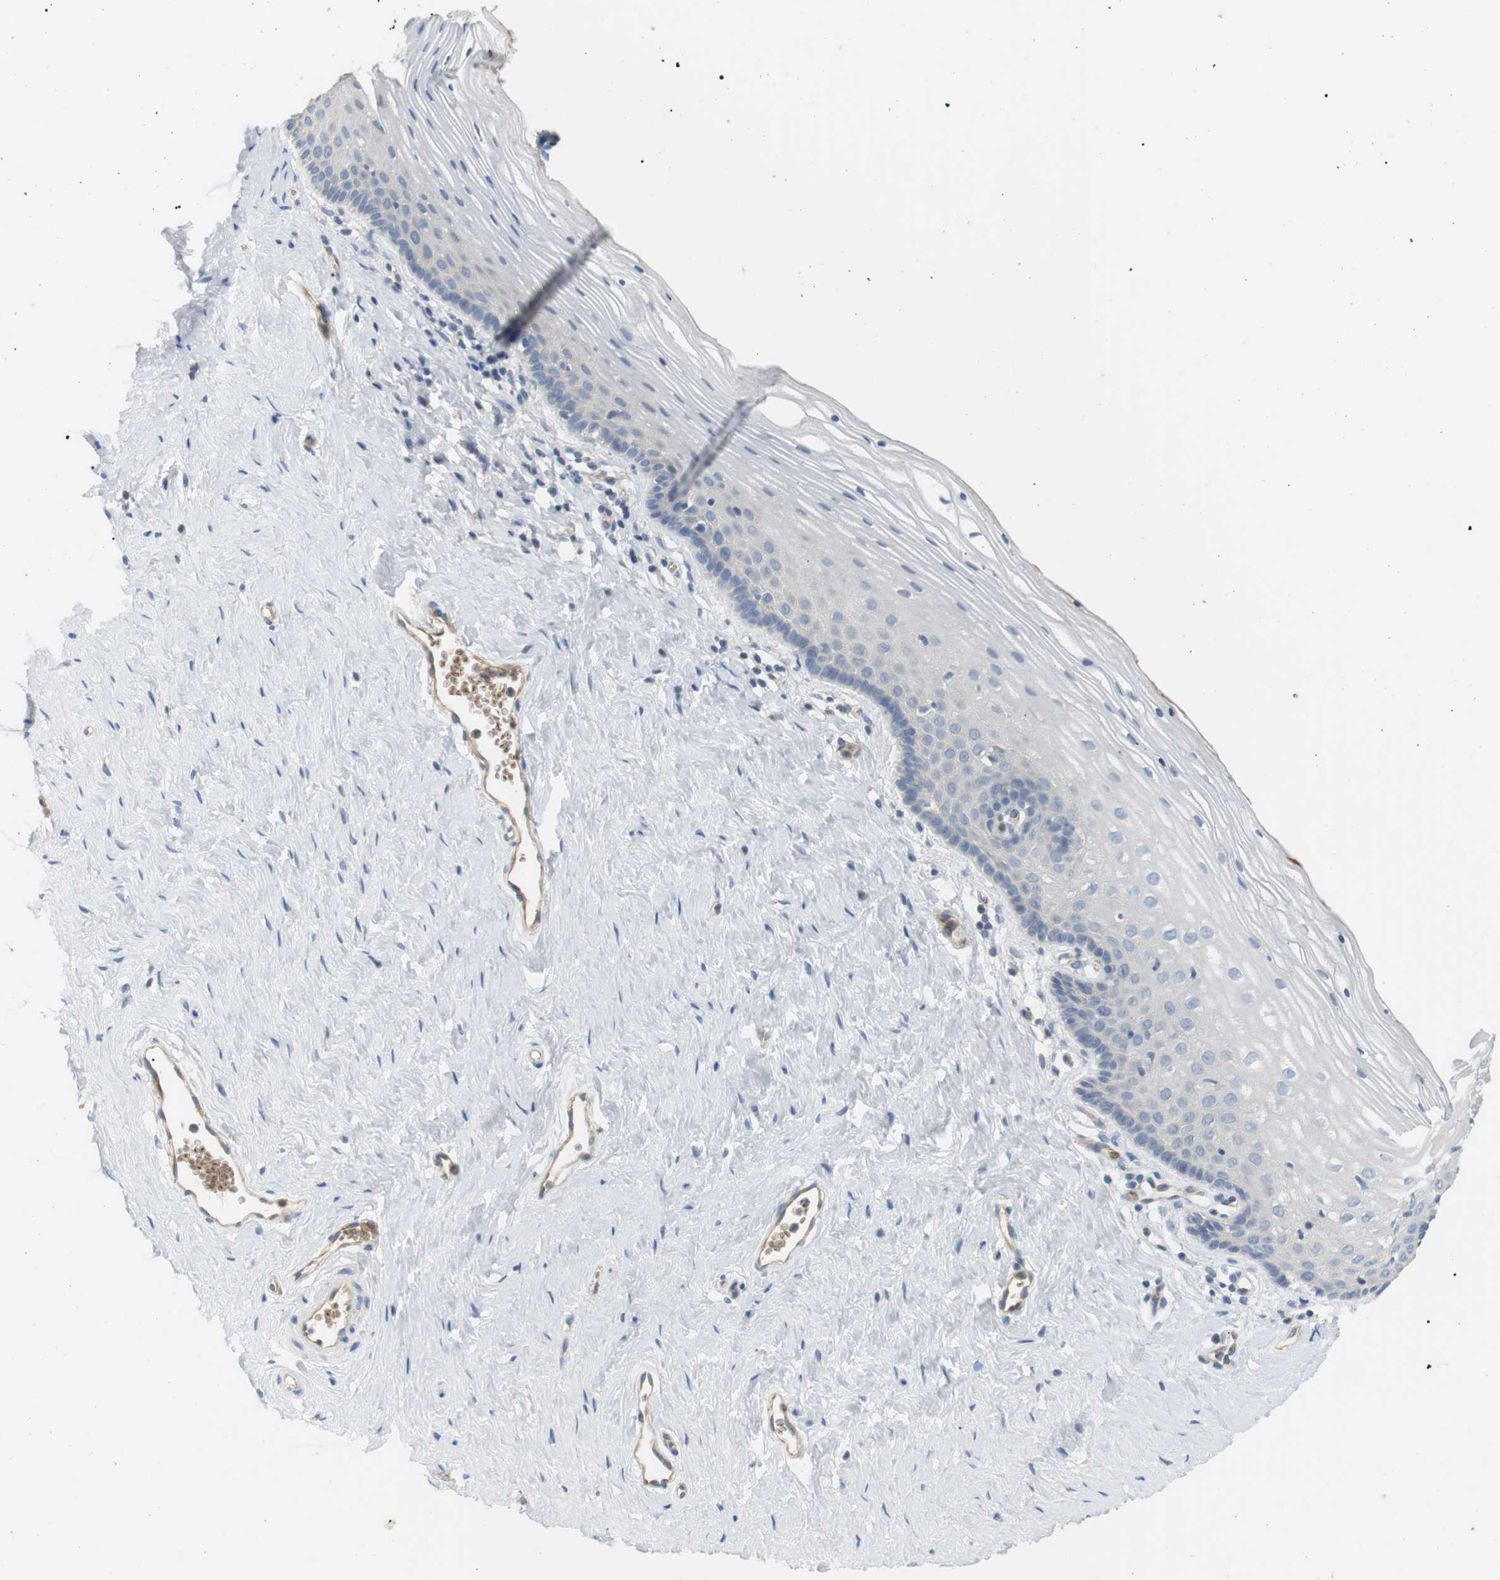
{"staining": {"intensity": "weak", "quantity": "<25%", "location": "cytoplasmic/membranous"}, "tissue": "vagina", "cell_type": "Squamous epithelial cells", "image_type": "normal", "snomed": [{"axis": "morphology", "description": "Normal tissue, NOS"}, {"axis": "topography", "description": "Vagina"}], "caption": "Vagina stained for a protein using immunohistochemistry demonstrates no expression squamous epithelial cells.", "gene": "ADCY10", "patient": {"sex": "female", "age": 32}}